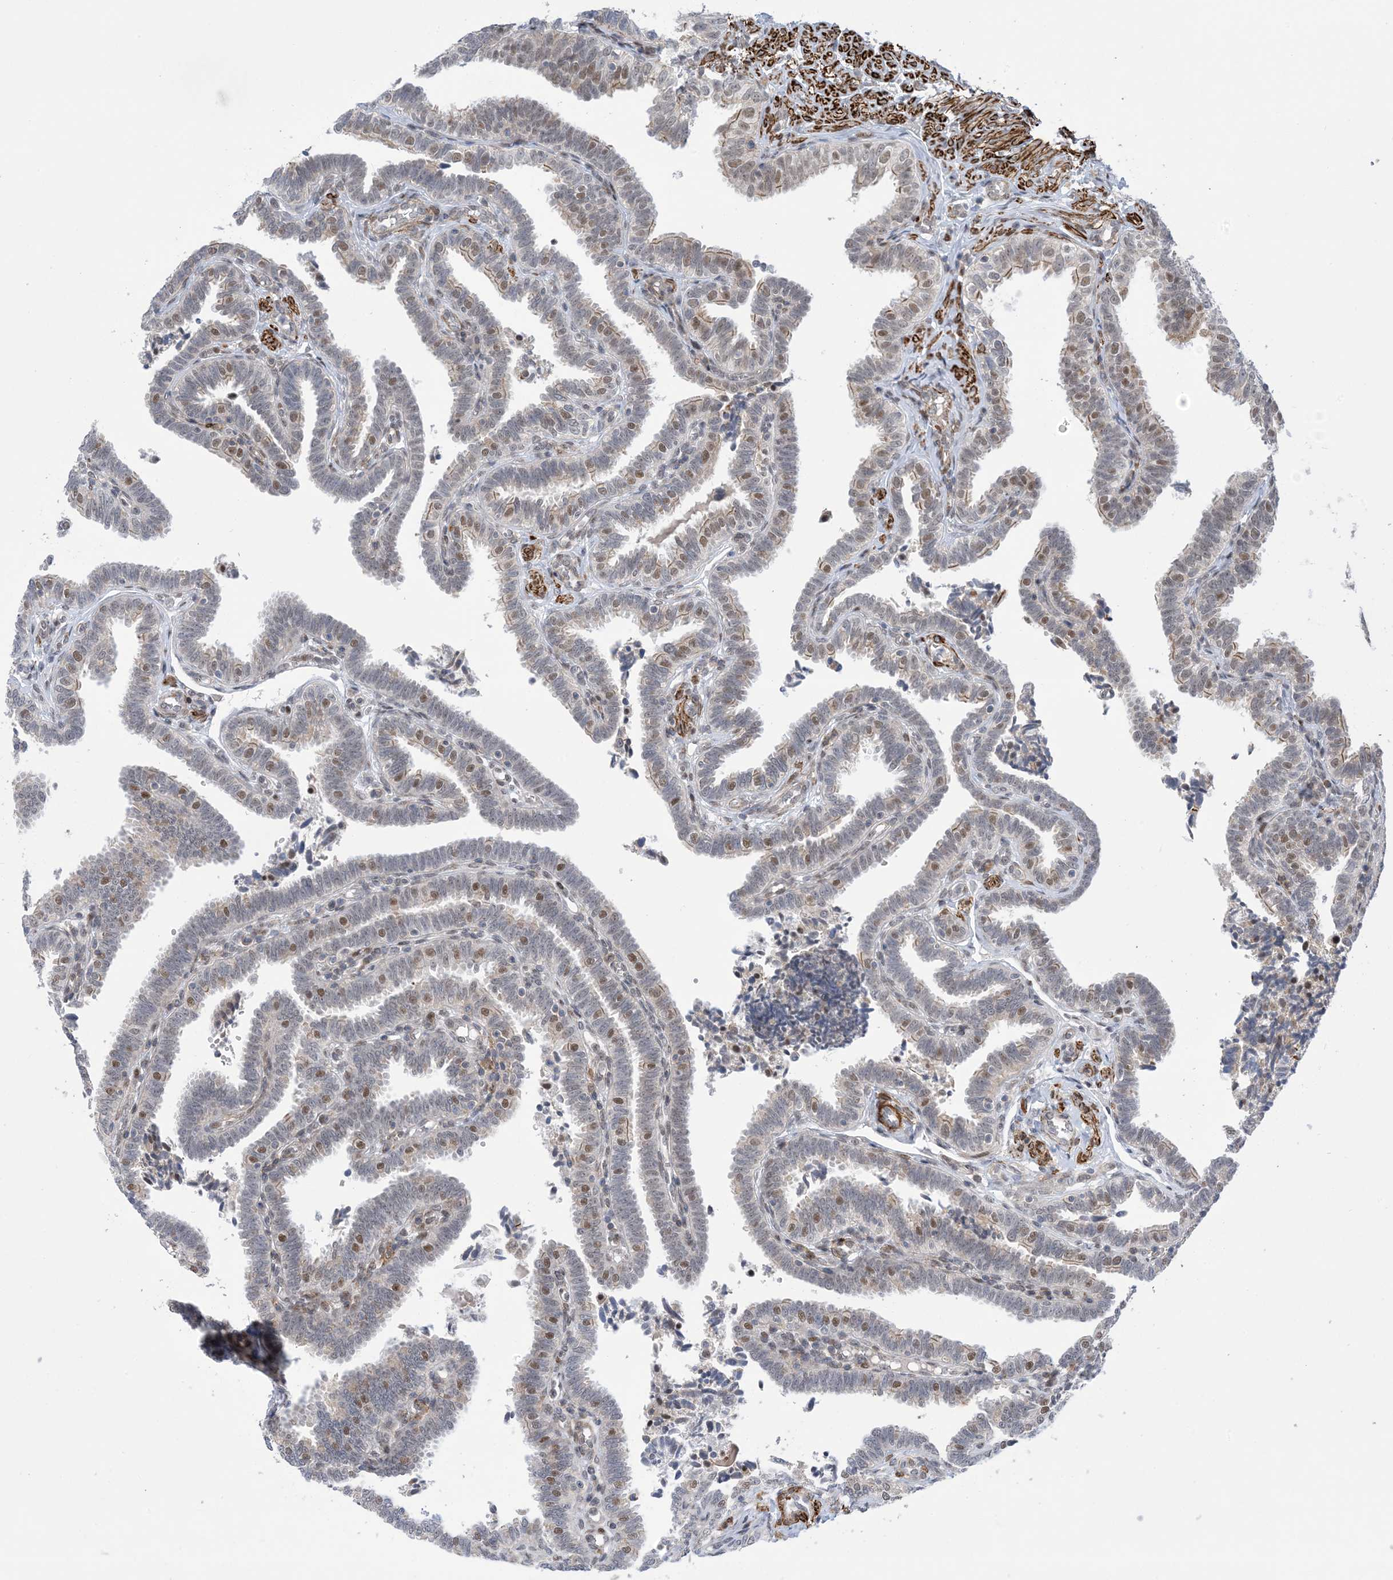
{"staining": {"intensity": "moderate", "quantity": "<25%", "location": "nuclear"}, "tissue": "fallopian tube", "cell_type": "Glandular cells", "image_type": "normal", "snomed": [{"axis": "morphology", "description": "Normal tissue, NOS"}, {"axis": "topography", "description": "Fallopian tube"}], "caption": "High-power microscopy captured an immunohistochemistry (IHC) image of normal fallopian tube, revealing moderate nuclear positivity in about <25% of glandular cells.", "gene": "ZNF8", "patient": {"sex": "female", "age": 39}}